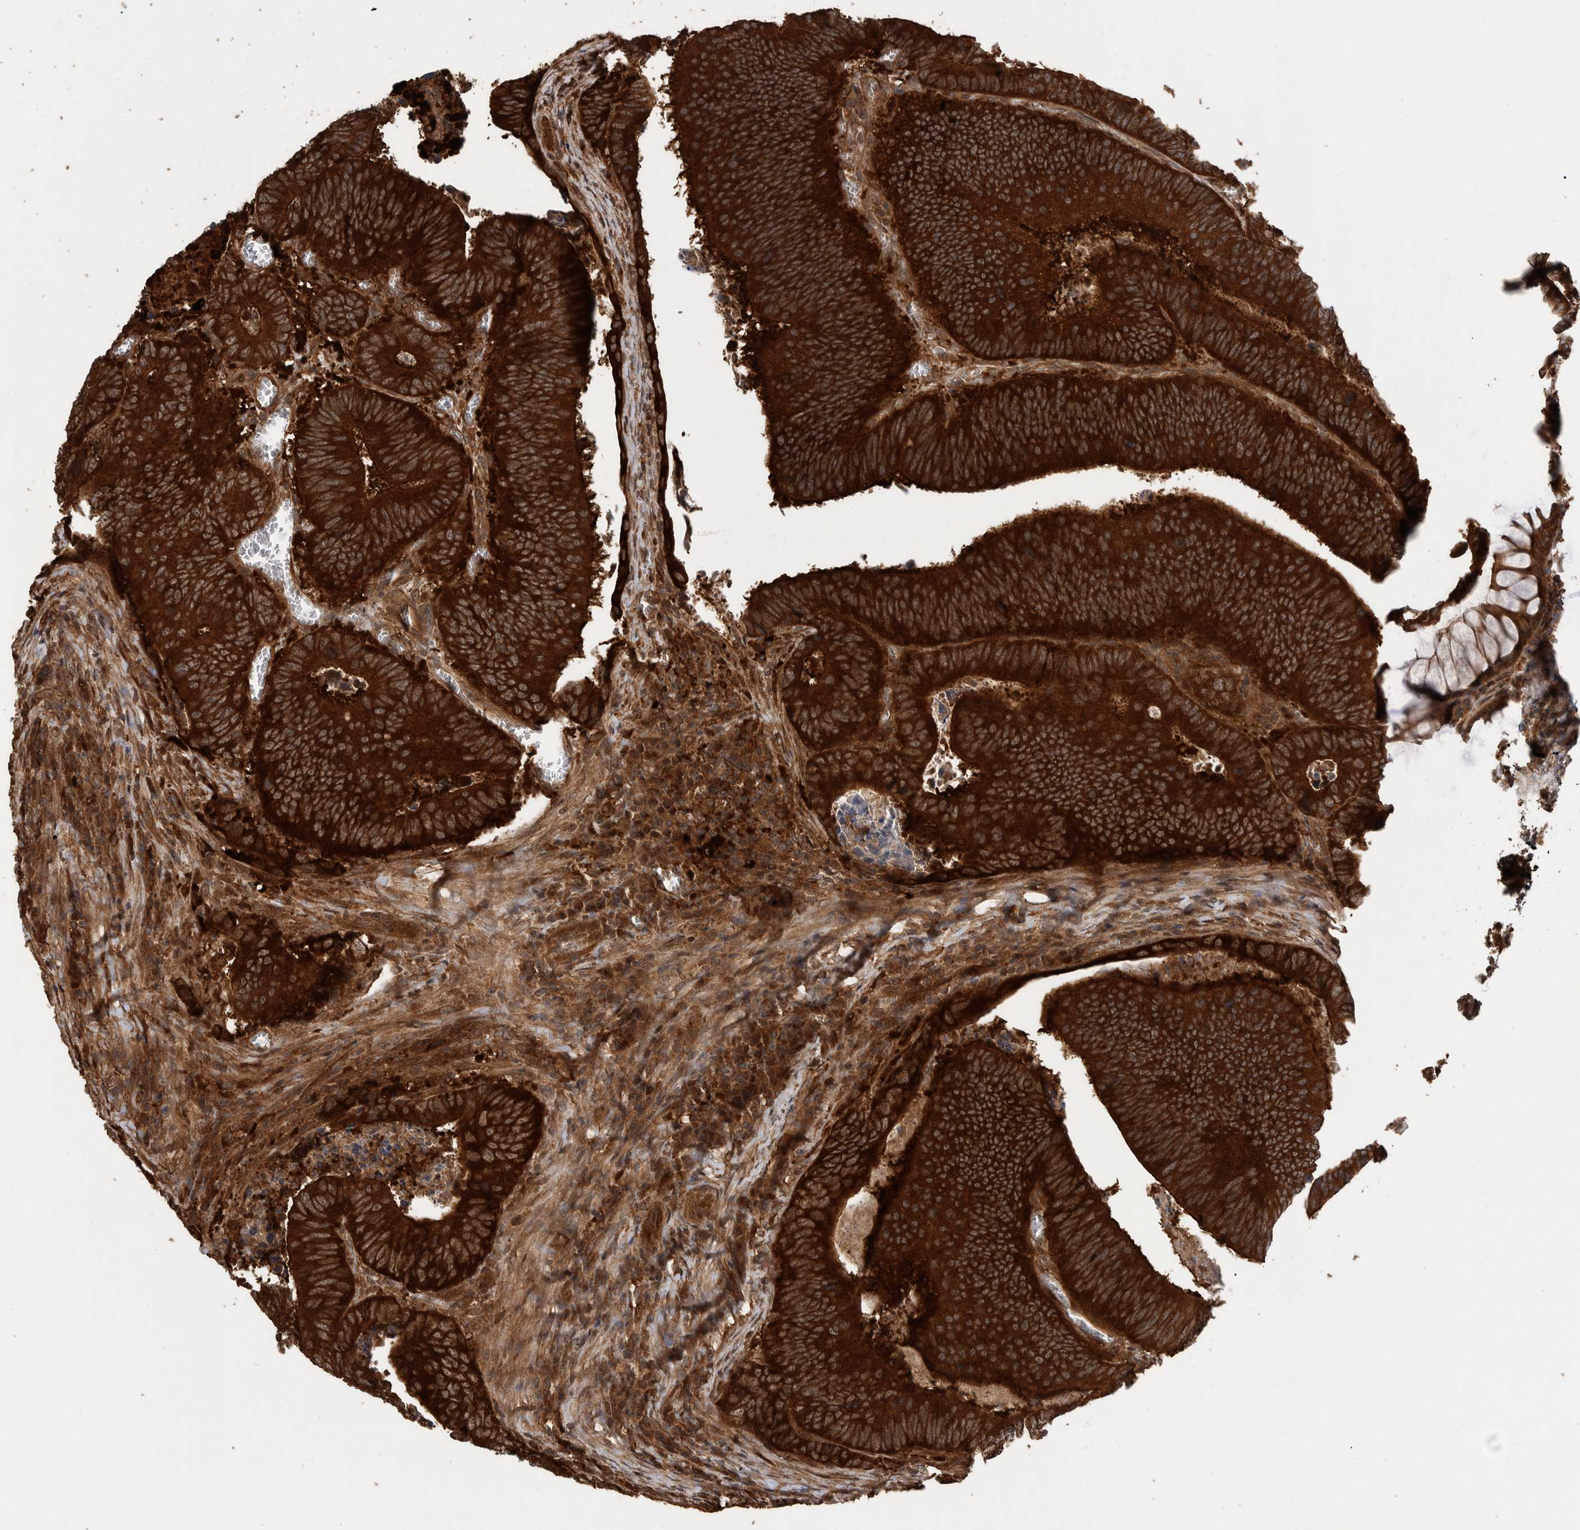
{"staining": {"intensity": "strong", "quantity": ">75%", "location": "cytoplasmic/membranous"}, "tissue": "colorectal cancer", "cell_type": "Tumor cells", "image_type": "cancer", "snomed": [{"axis": "morphology", "description": "Inflammation, NOS"}, {"axis": "morphology", "description": "Adenocarcinoma, NOS"}, {"axis": "topography", "description": "Colon"}], "caption": "Immunohistochemical staining of colorectal adenocarcinoma demonstrates high levels of strong cytoplasmic/membranous staining in about >75% of tumor cells.", "gene": "TRIM16", "patient": {"sex": "male", "age": 72}}